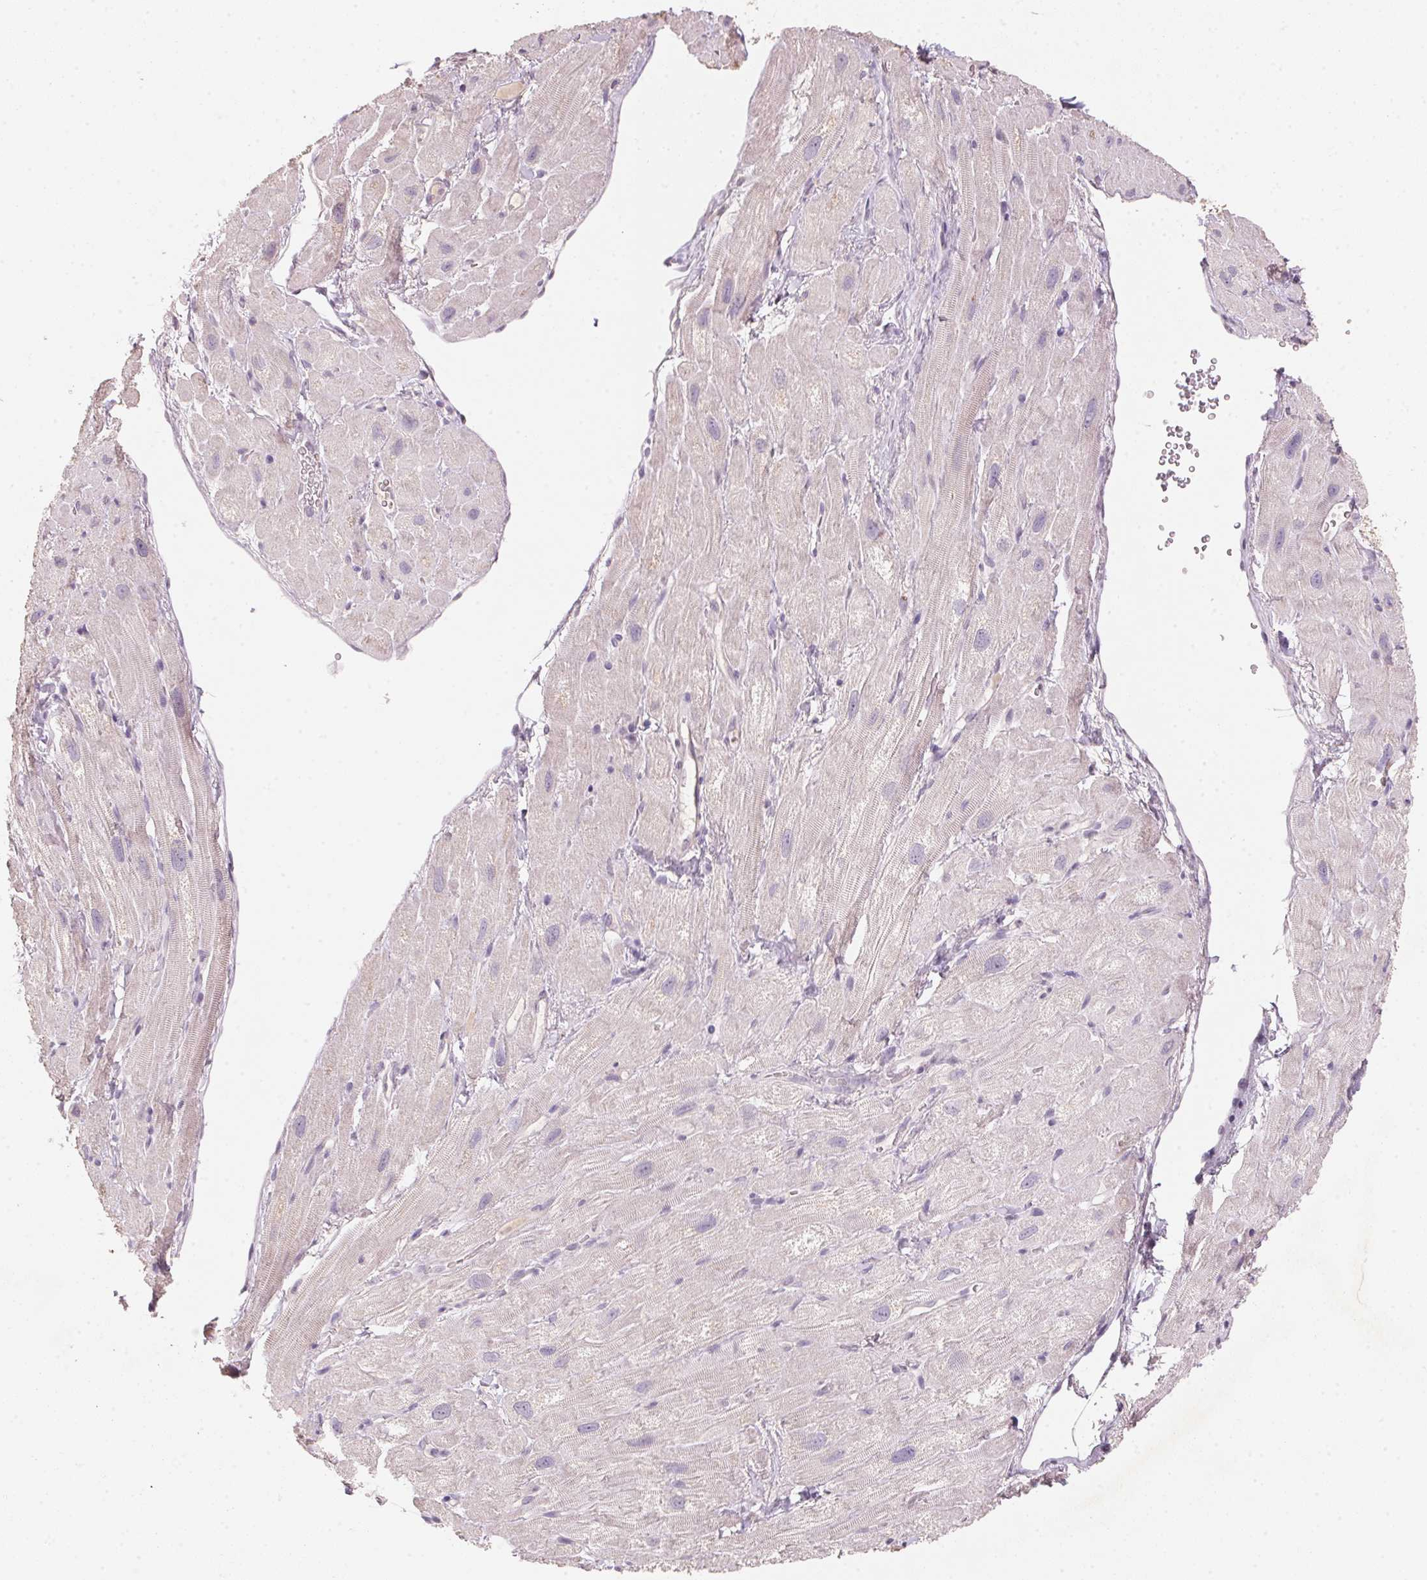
{"staining": {"intensity": "negative", "quantity": "none", "location": "none"}, "tissue": "heart muscle", "cell_type": "Cardiomyocytes", "image_type": "normal", "snomed": [{"axis": "morphology", "description": "Normal tissue, NOS"}, {"axis": "topography", "description": "Heart"}], "caption": "Immunohistochemical staining of normal heart muscle exhibits no significant staining in cardiomyocytes.", "gene": "CXCL5", "patient": {"sex": "female", "age": 62}}